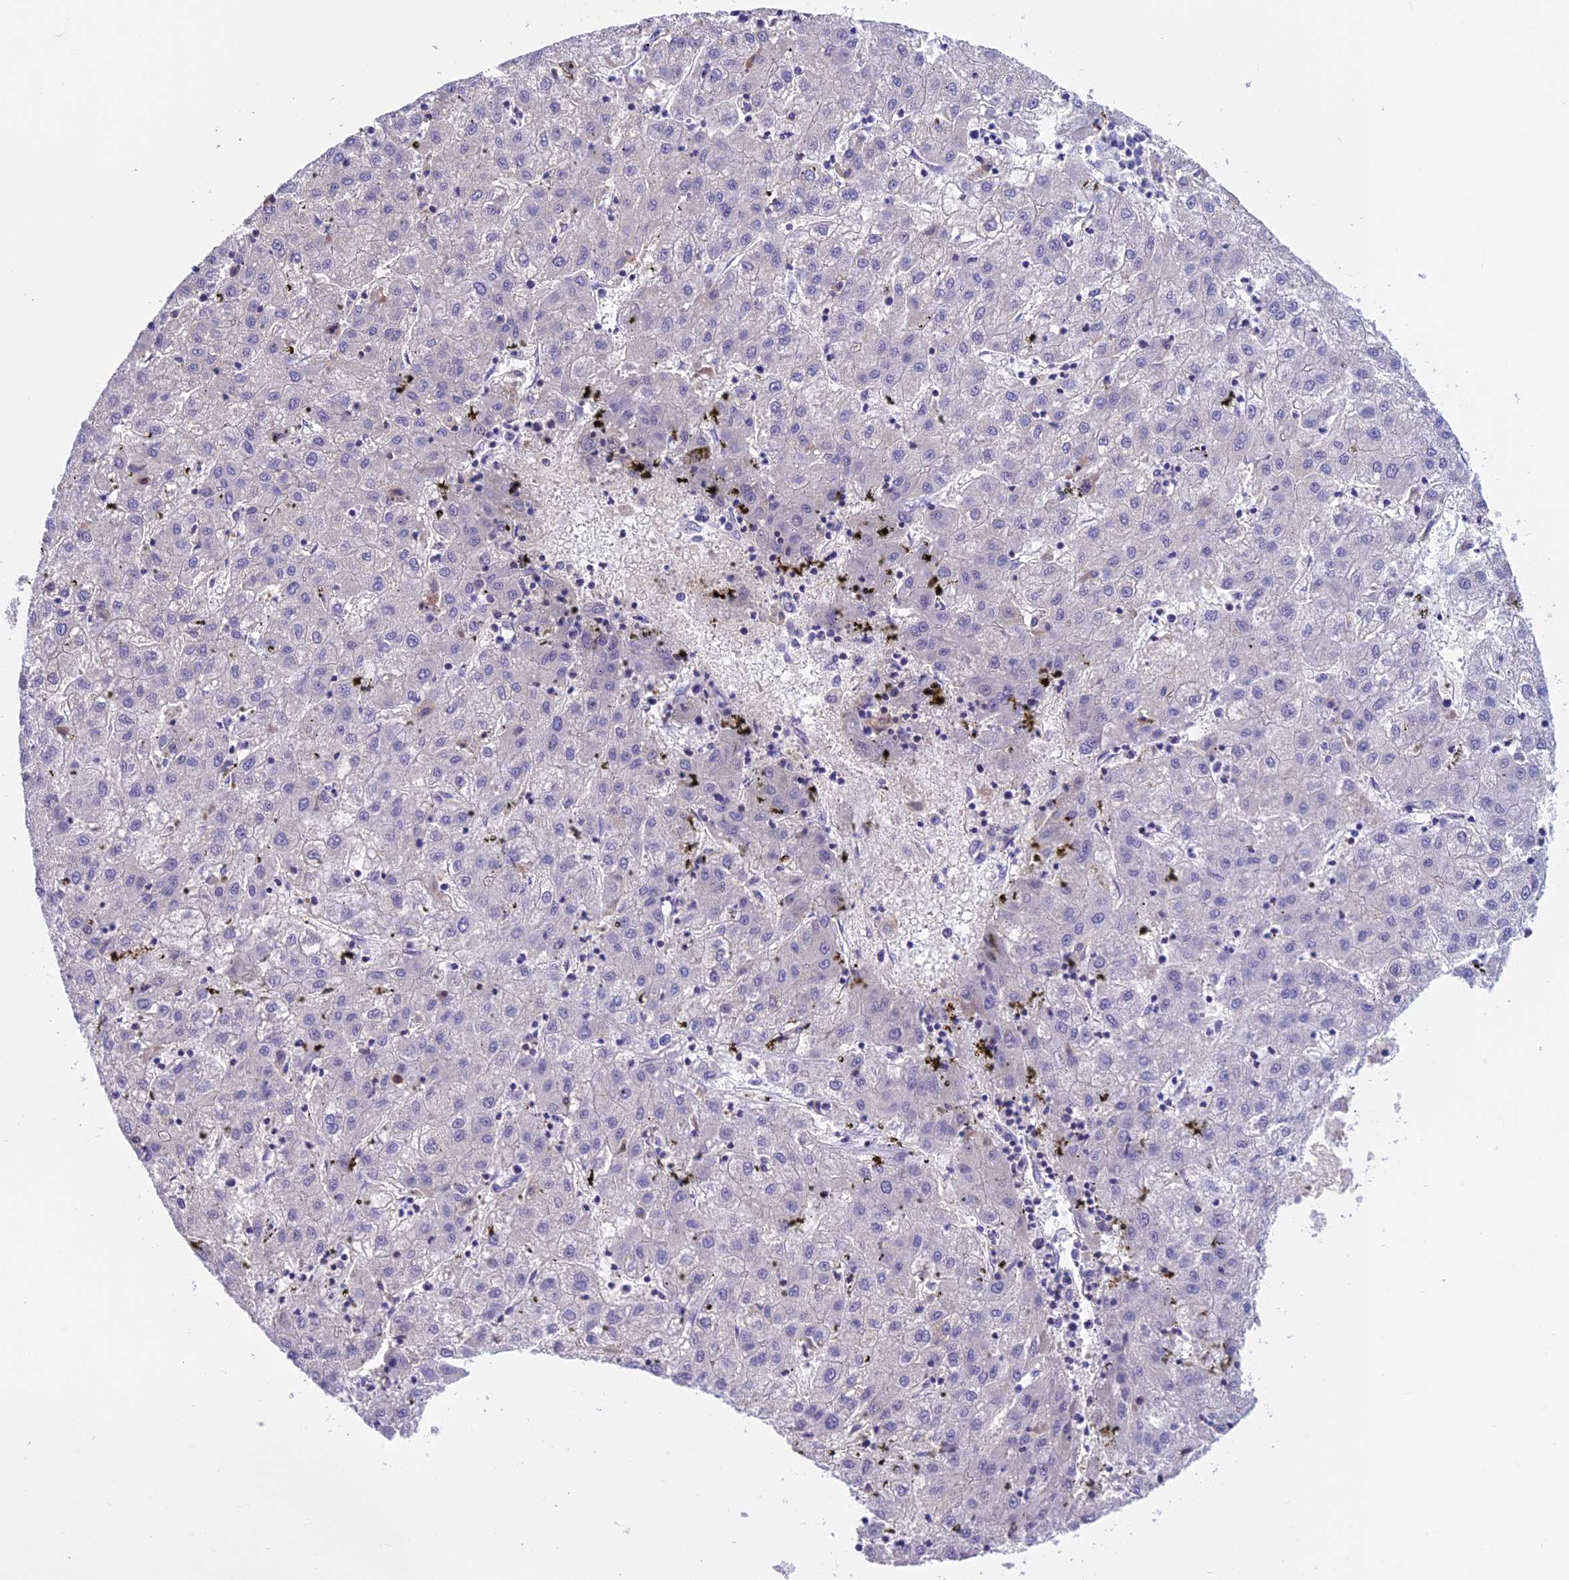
{"staining": {"intensity": "negative", "quantity": "none", "location": "none"}, "tissue": "liver cancer", "cell_type": "Tumor cells", "image_type": "cancer", "snomed": [{"axis": "morphology", "description": "Carcinoma, Hepatocellular, NOS"}, {"axis": "topography", "description": "Liver"}], "caption": "Immunohistochemical staining of liver hepatocellular carcinoma reveals no significant positivity in tumor cells.", "gene": "LPXN", "patient": {"sex": "male", "age": 72}}